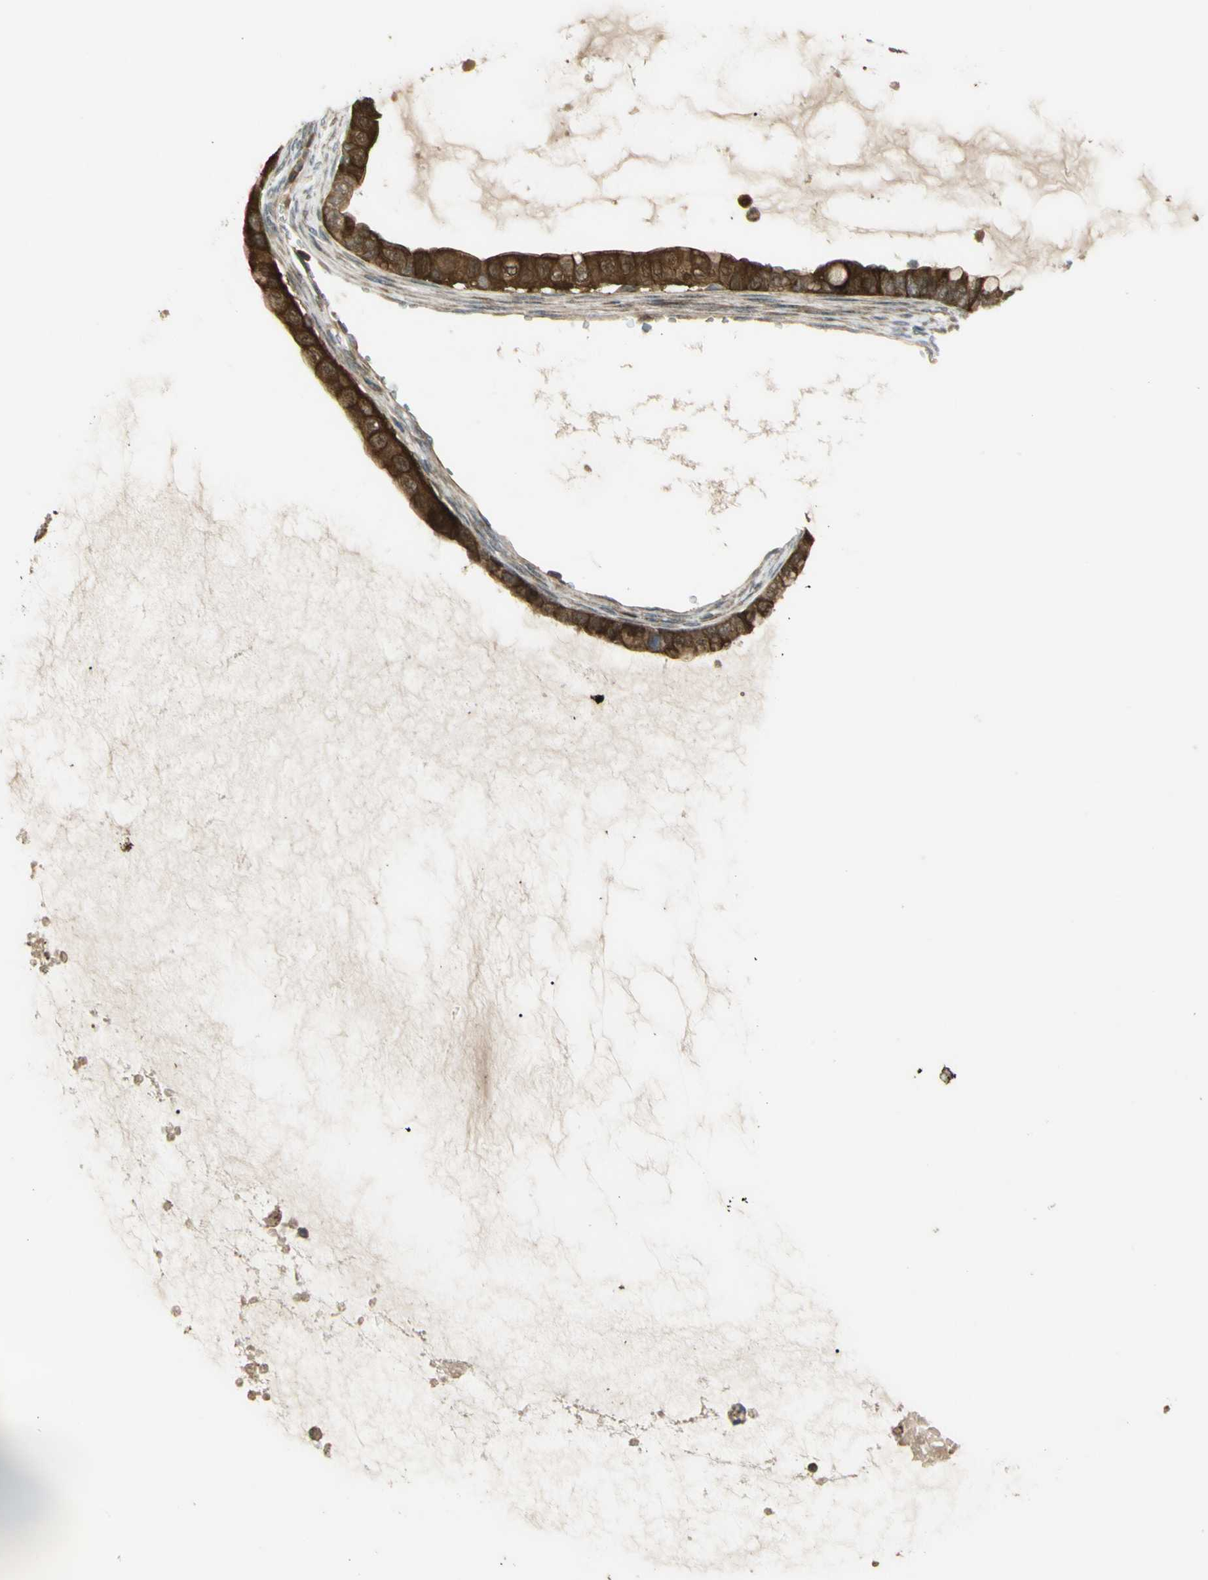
{"staining": {"intensity": "strong", "quantity": ">75%", "location": "cytoplasmic/membranous"}, "tissue": "ovarian cancer", "cell_type": "Tumor cells", "image_type": "cancer", "snomed": [{"axis": "morphology", "description": "Cystadenocarcinoma, mucinous, NOS"}, {"axis": "topography", "description": "Ovary"}], "caption": "Tumor cells exhibit strong cytoplasmic/membranous expression in about >75% of cells in ovarian cancer (mucinous cystadenocarcinoma). Using DAB (brown) and hematoxylin (blue) stains, captured at high magnification using brightfield microscopy.", "gene": "FLII", "patient": {"sex": "female", "age": 80}}